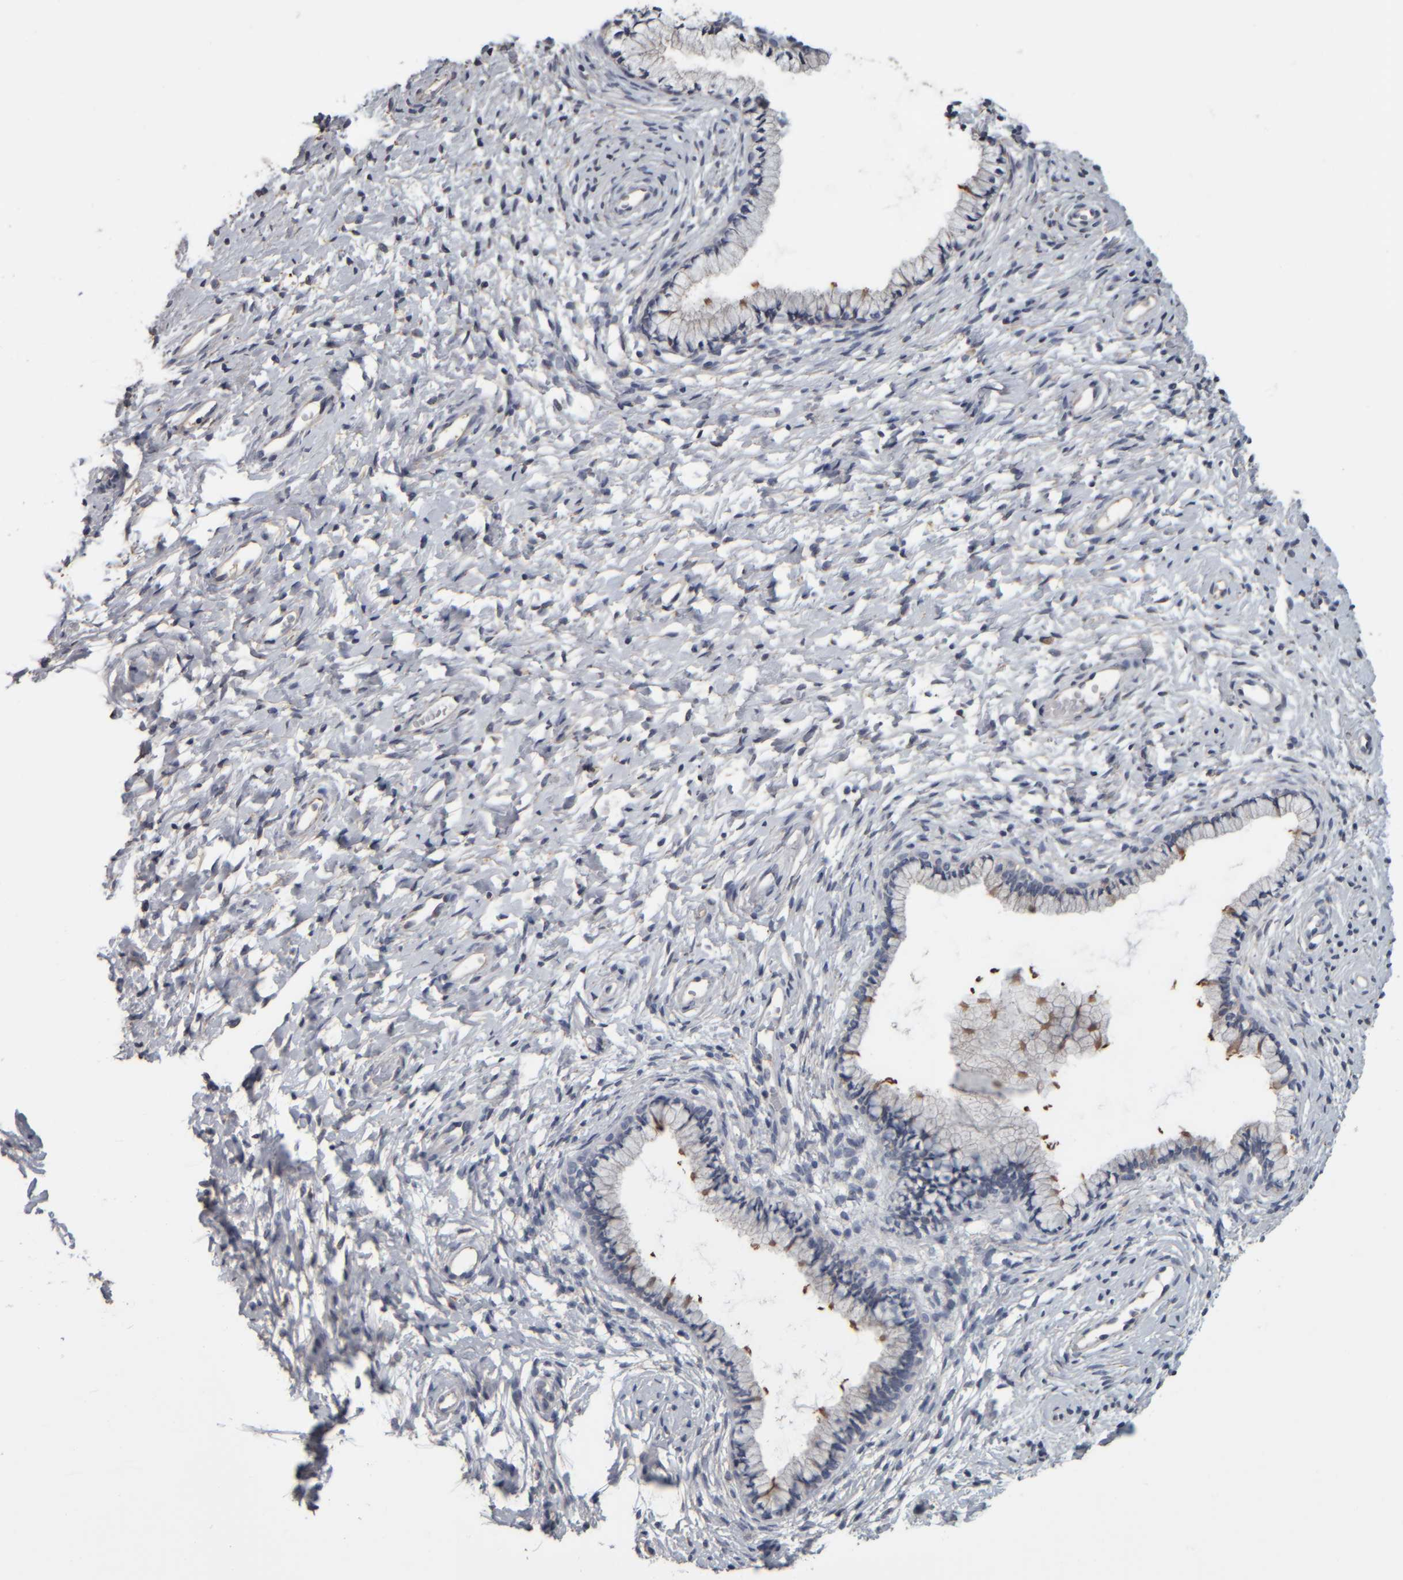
{"staining": {"intensity": "negative", "quantity": "none", "location": "none"}, "tissue": "cervix", "cell_type": "Glandular cells", "image_type": "normal", "snomed": [{"axis": "morphology", "description": "Normal tissue, NOS"}, {"axis": "topography", "description": "Cervix"}], "caption": "A micrograph of cervix stained for a protein displays no brown staining in glandular cells. (DAB (3,3'-diaminobenzidine) IHC with hematoxylin counter stain).", "gene": "CAVIN4", "patient": {"sex": "female", "age": 72}}